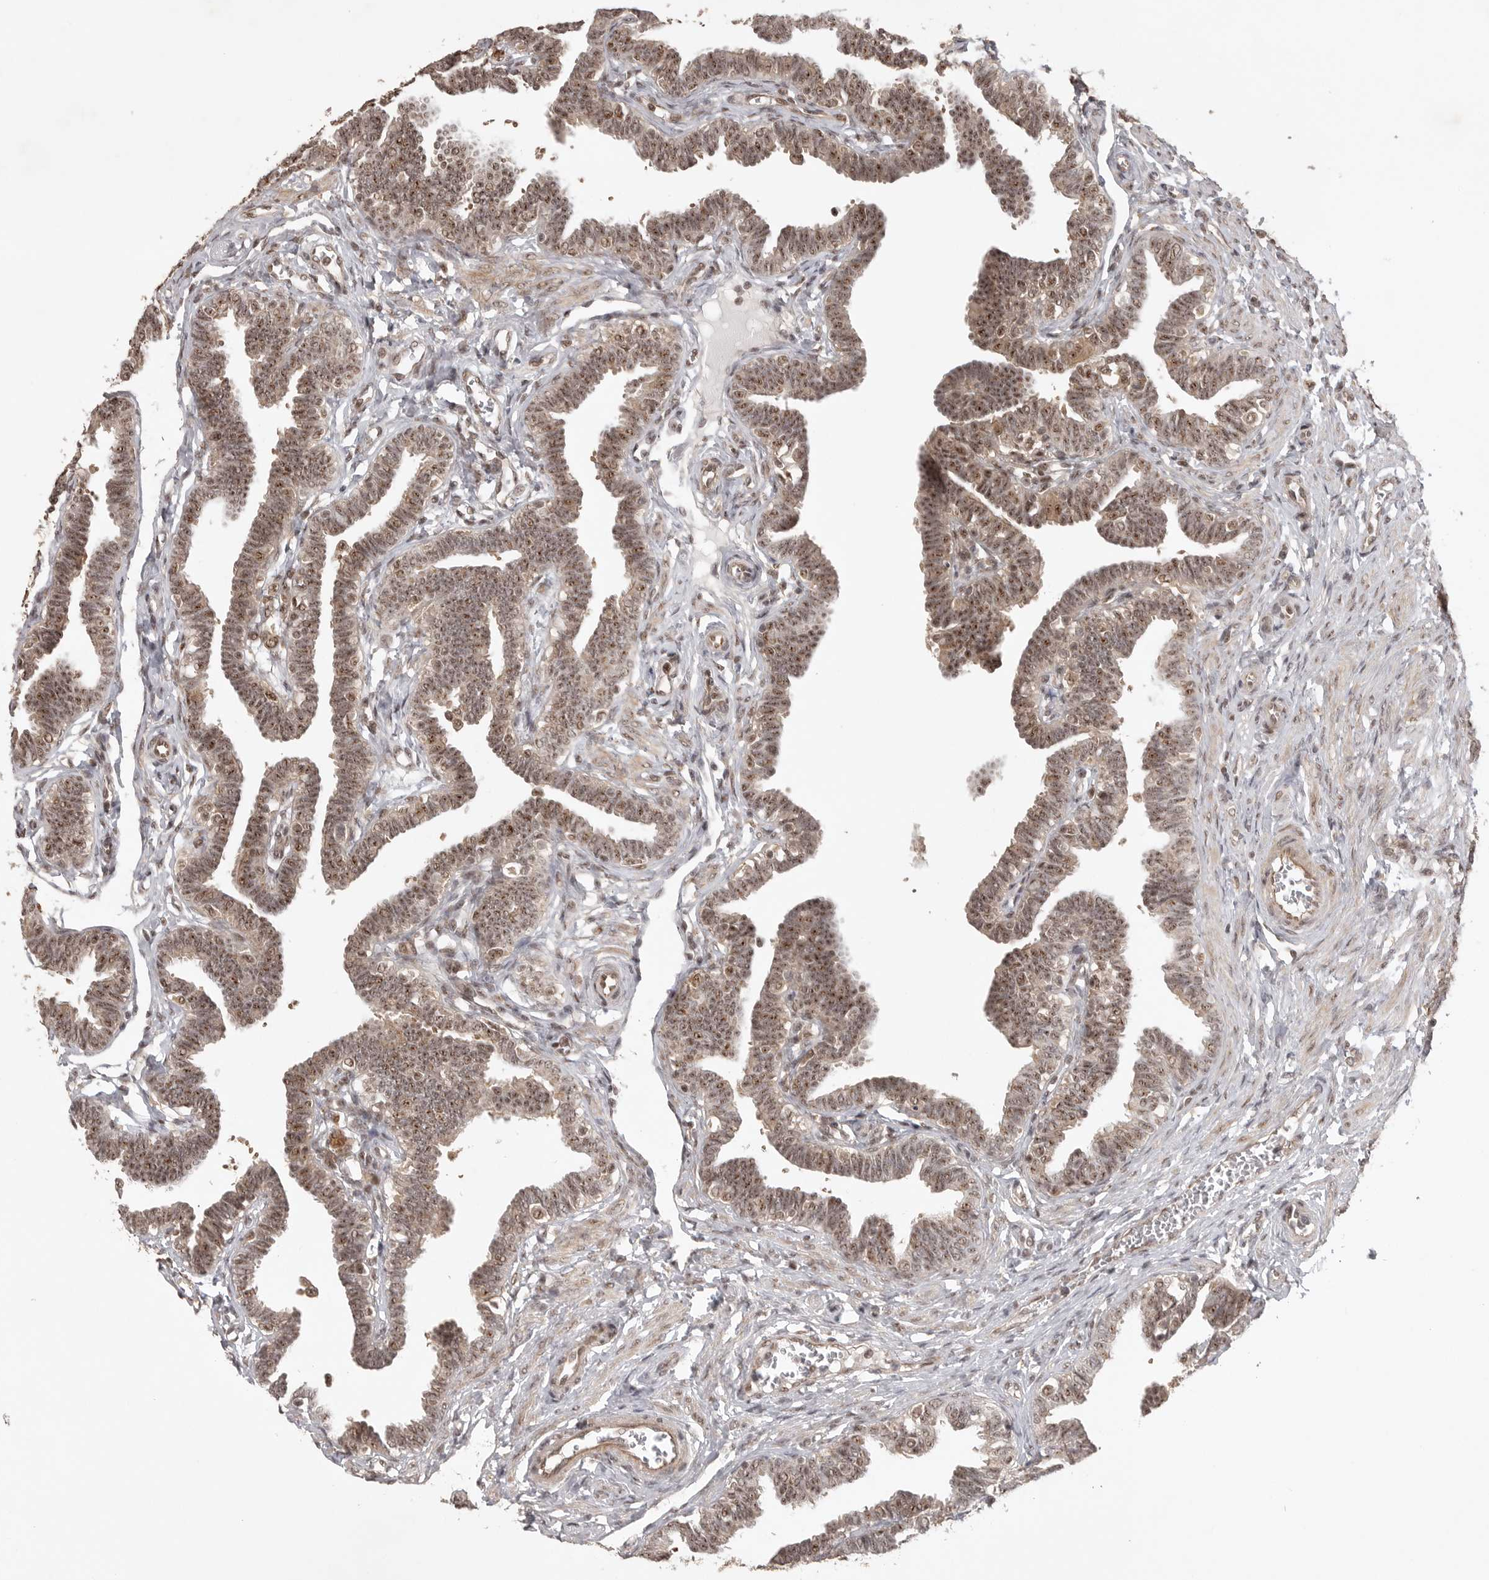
{"staining": {"intensity": "moderate", "quantity": ">75%", "location": "nuclear"}, "tissue": "fallopian tube", "cell_type": "Glandular cells", "image_type": "normal", "snomed": [{"axis": "morphology", "description": "Normal tissue, NOS"}, {"axis": "topography", "description": "Fallopian tube"}, {"axis": "topography", "description": "Ovary"}], "caption": "Immunohistochemistry photomicrograph of normal human fallopian tube stained for a protein (brown), which shows medium levels of moderate nuclear expression in about >75% of glandular cells.", "gene": "POMP", "patient": {"sex": "female", "age": 23}}